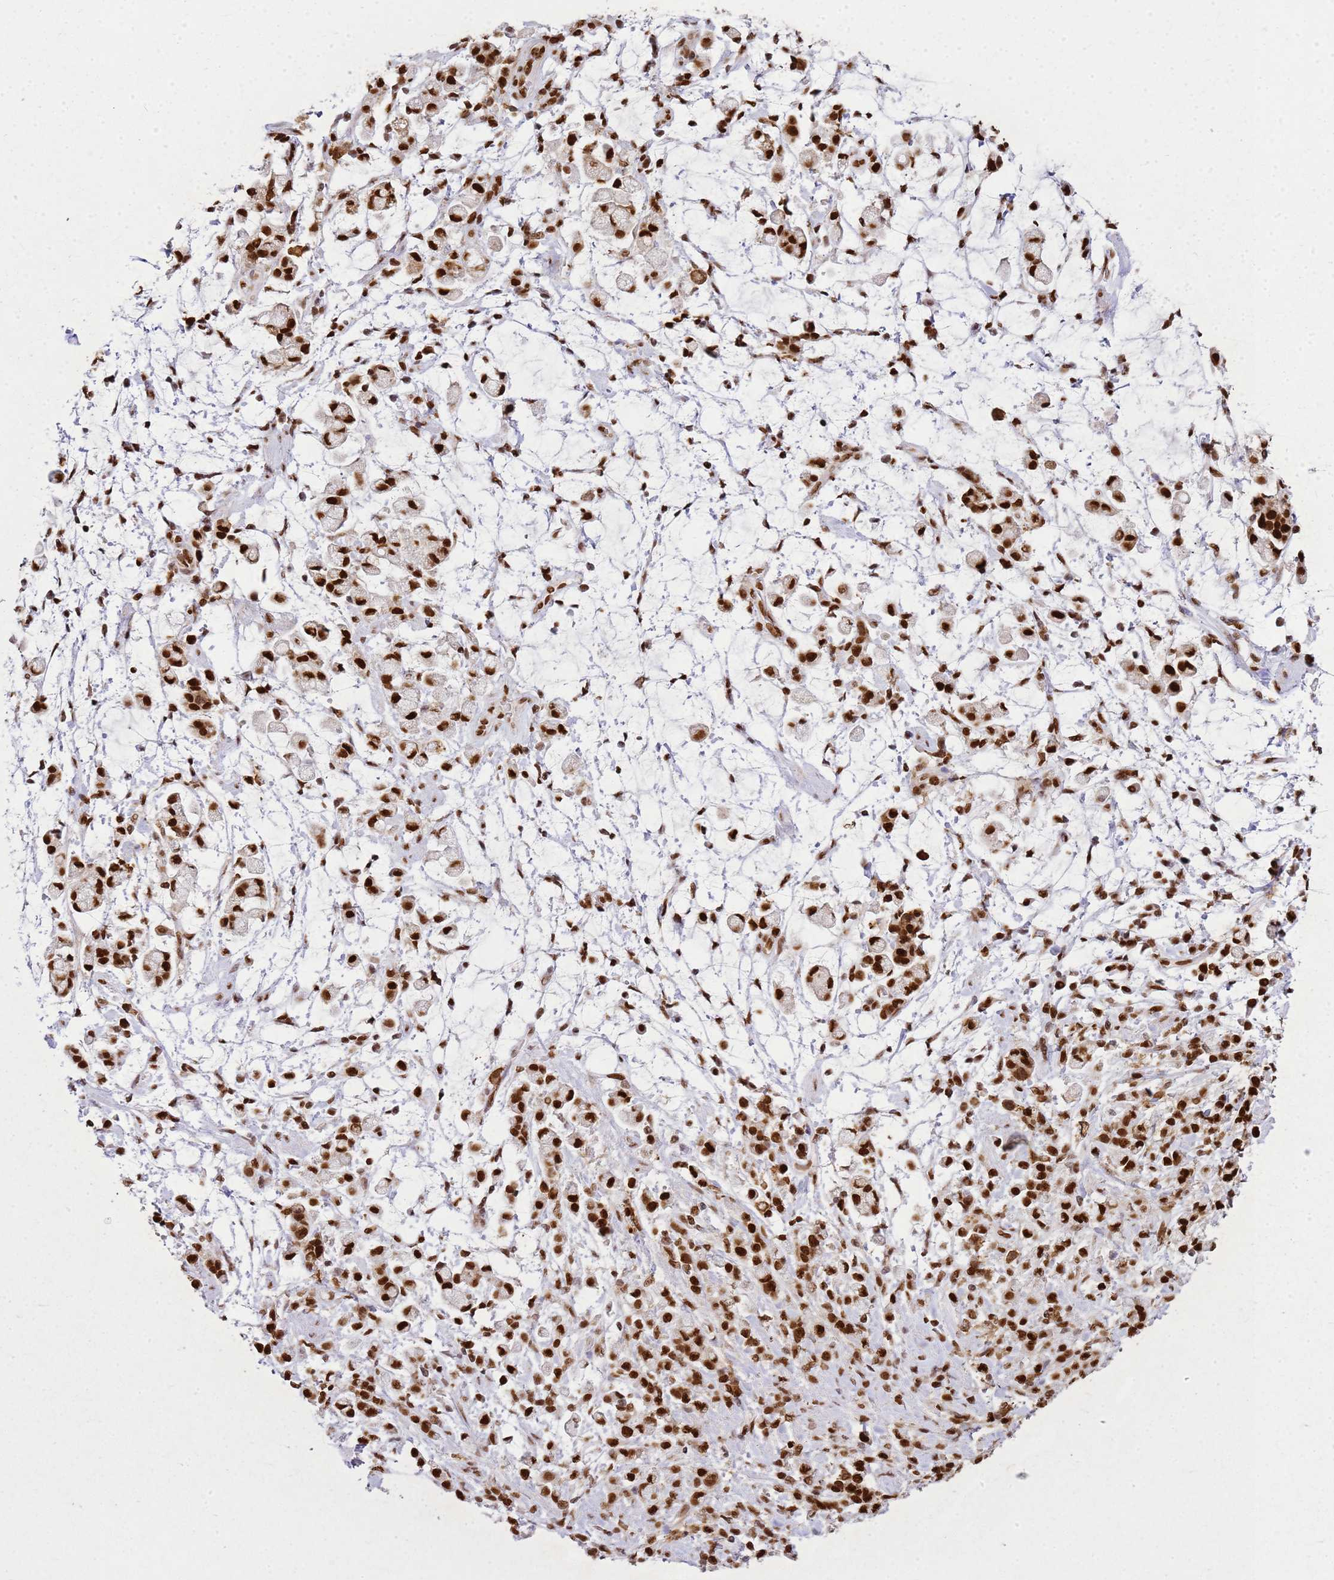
{"staining": {"intensity": "strong", "quantity": ">75%", "location": "nuclear"}, "tissue": "stomach cancer", "cell_type": "Tumor cells", "image_type": "cancer", "snomed": [{"axis": "morphology", "description": "Adenocarcinoma, NOS"}, {"axis": "topography", "description": "Stomach"}], "caption": "Stomach cancer tissue exhibits strong nuclear staining in approximately >75% of tumor cells, visualized by immunohistochemistry.", "gene": "APEX1", "patient": {"sex": "female", "age": 60}}